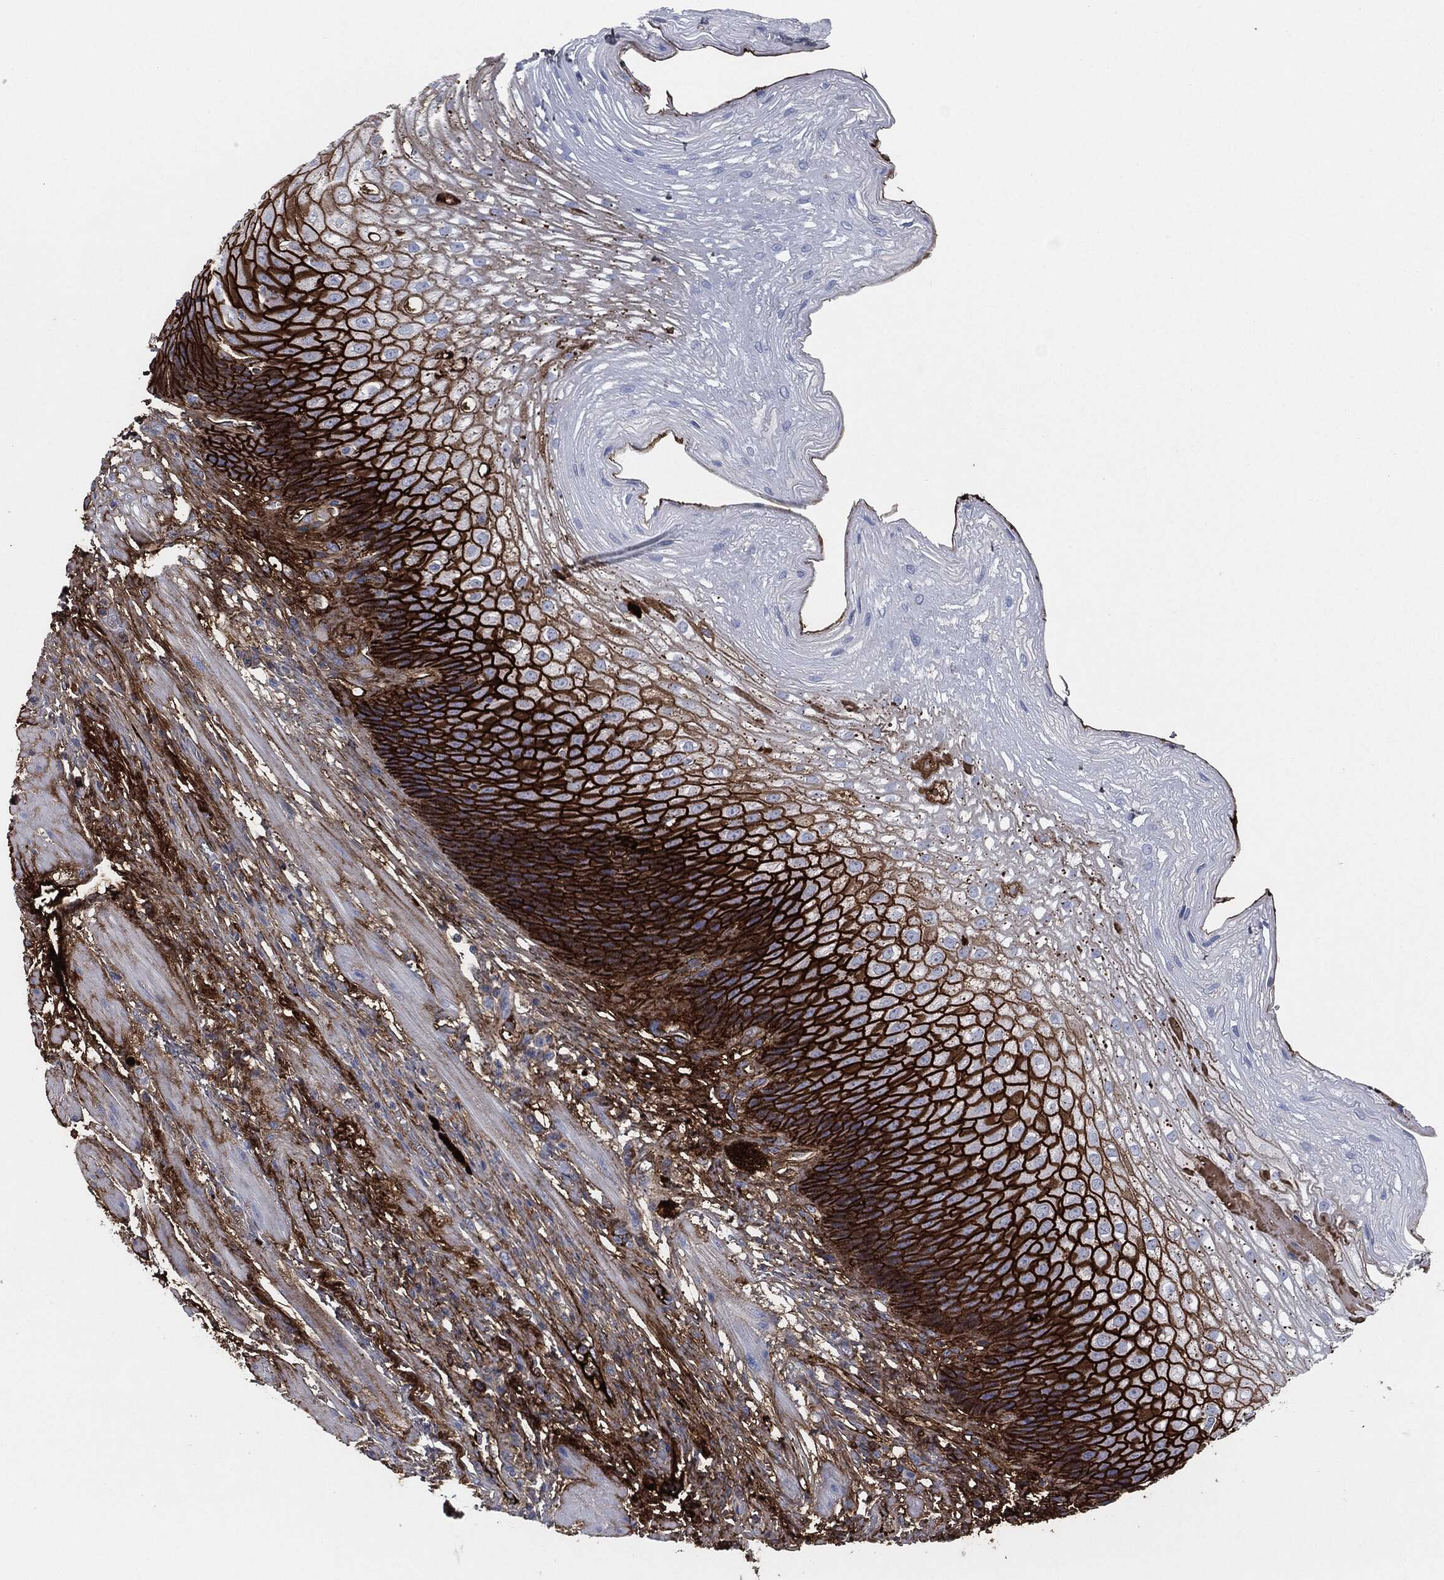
{"staining": {"intensity": "strong", "quantity": "25%-75%", "location": "cytoplasmic/membranous"}, "tissue": "esophagus", "cell_type": "Squamous epithelial cells", "image_type": "normal", "snomed": [{"axis": "morphology", "description": "Normal tissue, NOS"}, {"axis": "topography", "description": "Esophagus"}], "caption": "Protein staining displays strong cytoplasmic/membranous expression in approximately 25%-75% of squamous epithelial cells in benign esophagus. The staining was performed using DAB to visualize the protein expression in brown, while the nuclei were stained in blue with hematoxylin (Magnification: 20x).", "gene": "APOB", "patient": {"sex": "male", "age": 63}}